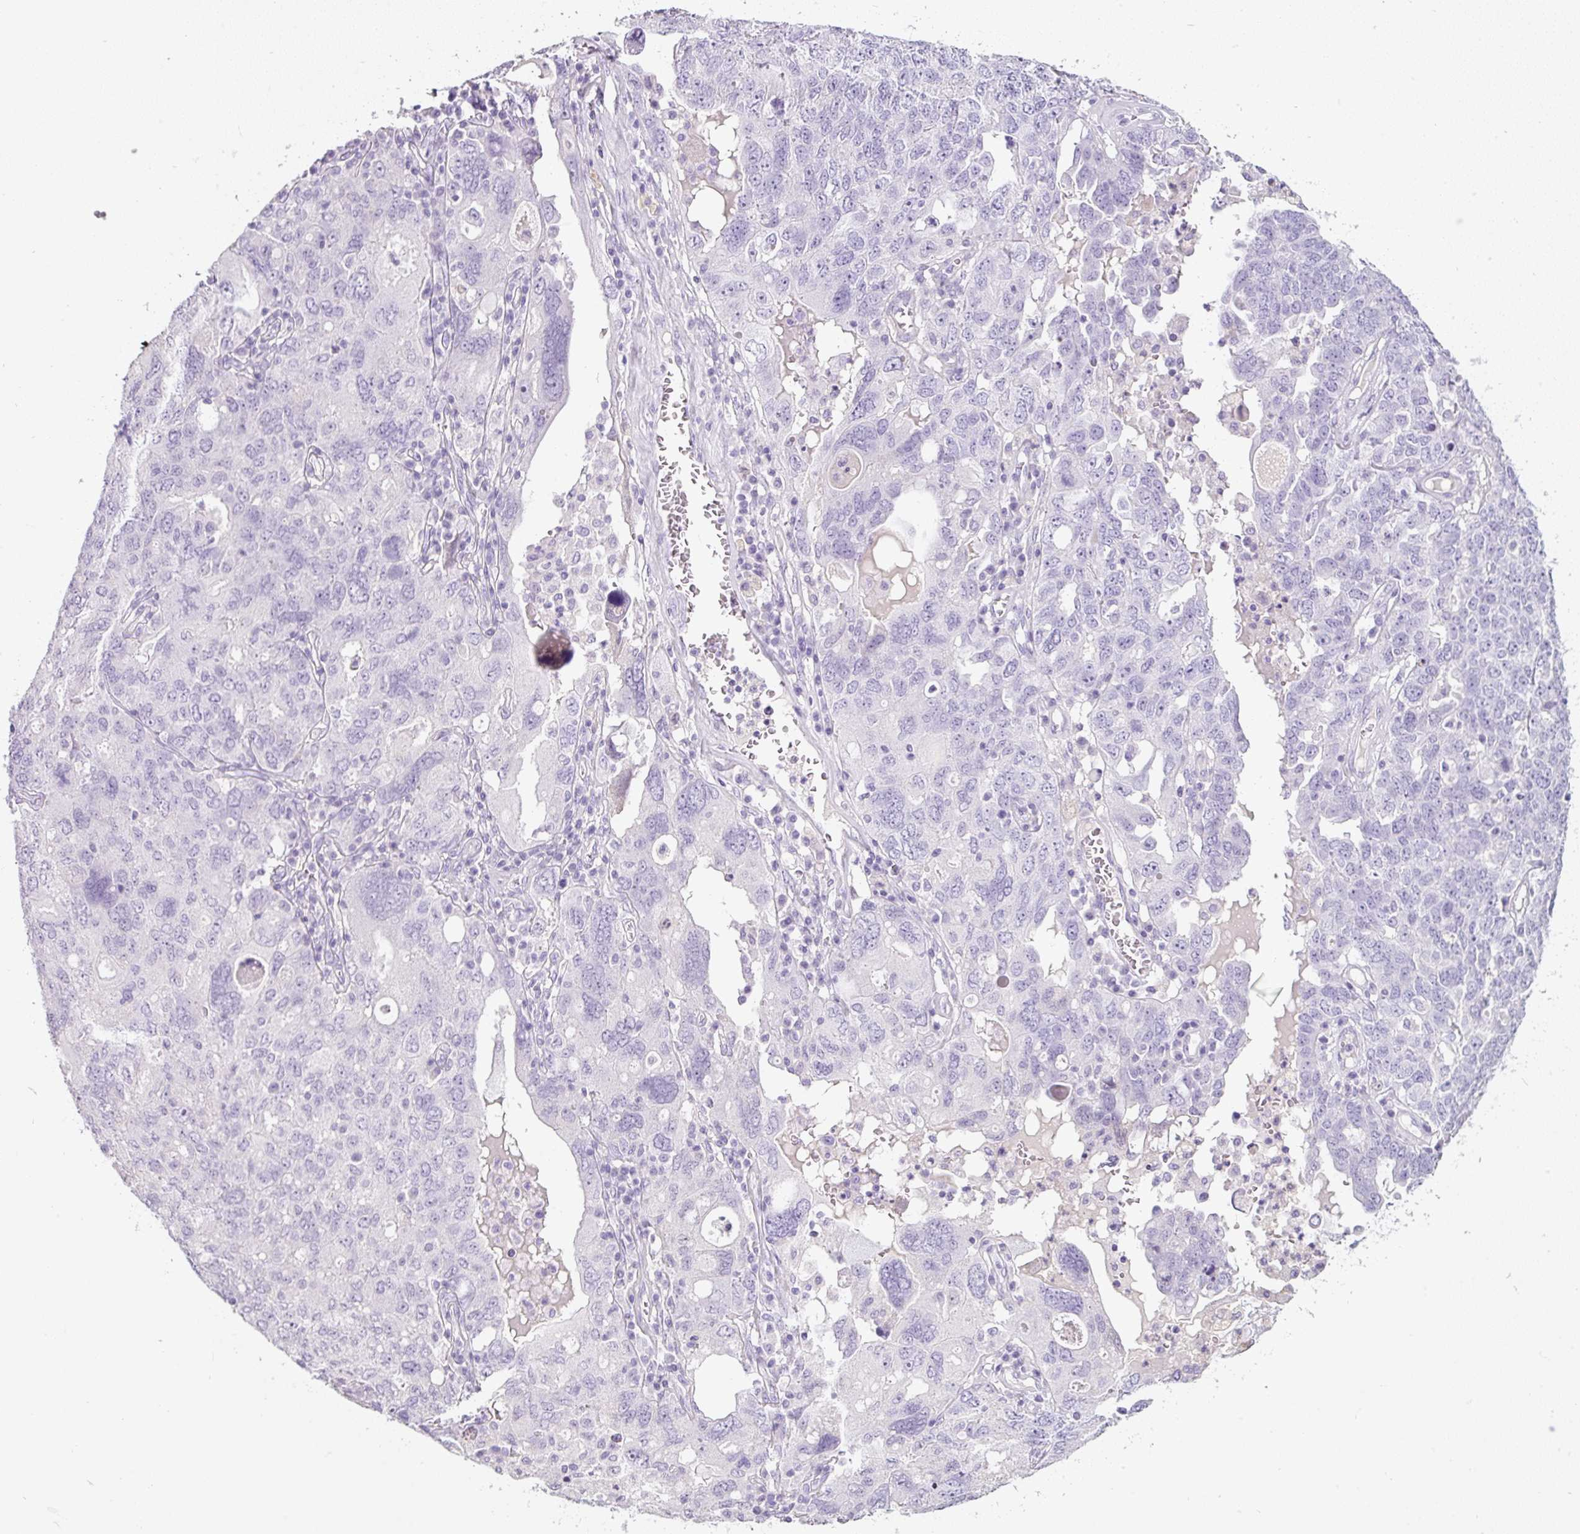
{"staining": {"intensity": "negative", "quantity": "none", "location": "none"}, "tissue": "ovarian cancer", "cell_type": "Tumor cells", "image_type": "cancer", "snomed": [{"axis": "morphology", "description": "Carcinoma, endometroid"}, {"axis": "topography", "description": "Ovary"}], "caption": "Micrograph shows no protein expression in tumor cells of endometroid carcinoma (ovarian) tissue. (DAB (3,3'-diaminobenzidine) IHC, high magnification).", "gene": "DNM1", "patient": {"sex": "female", "age": 62}}